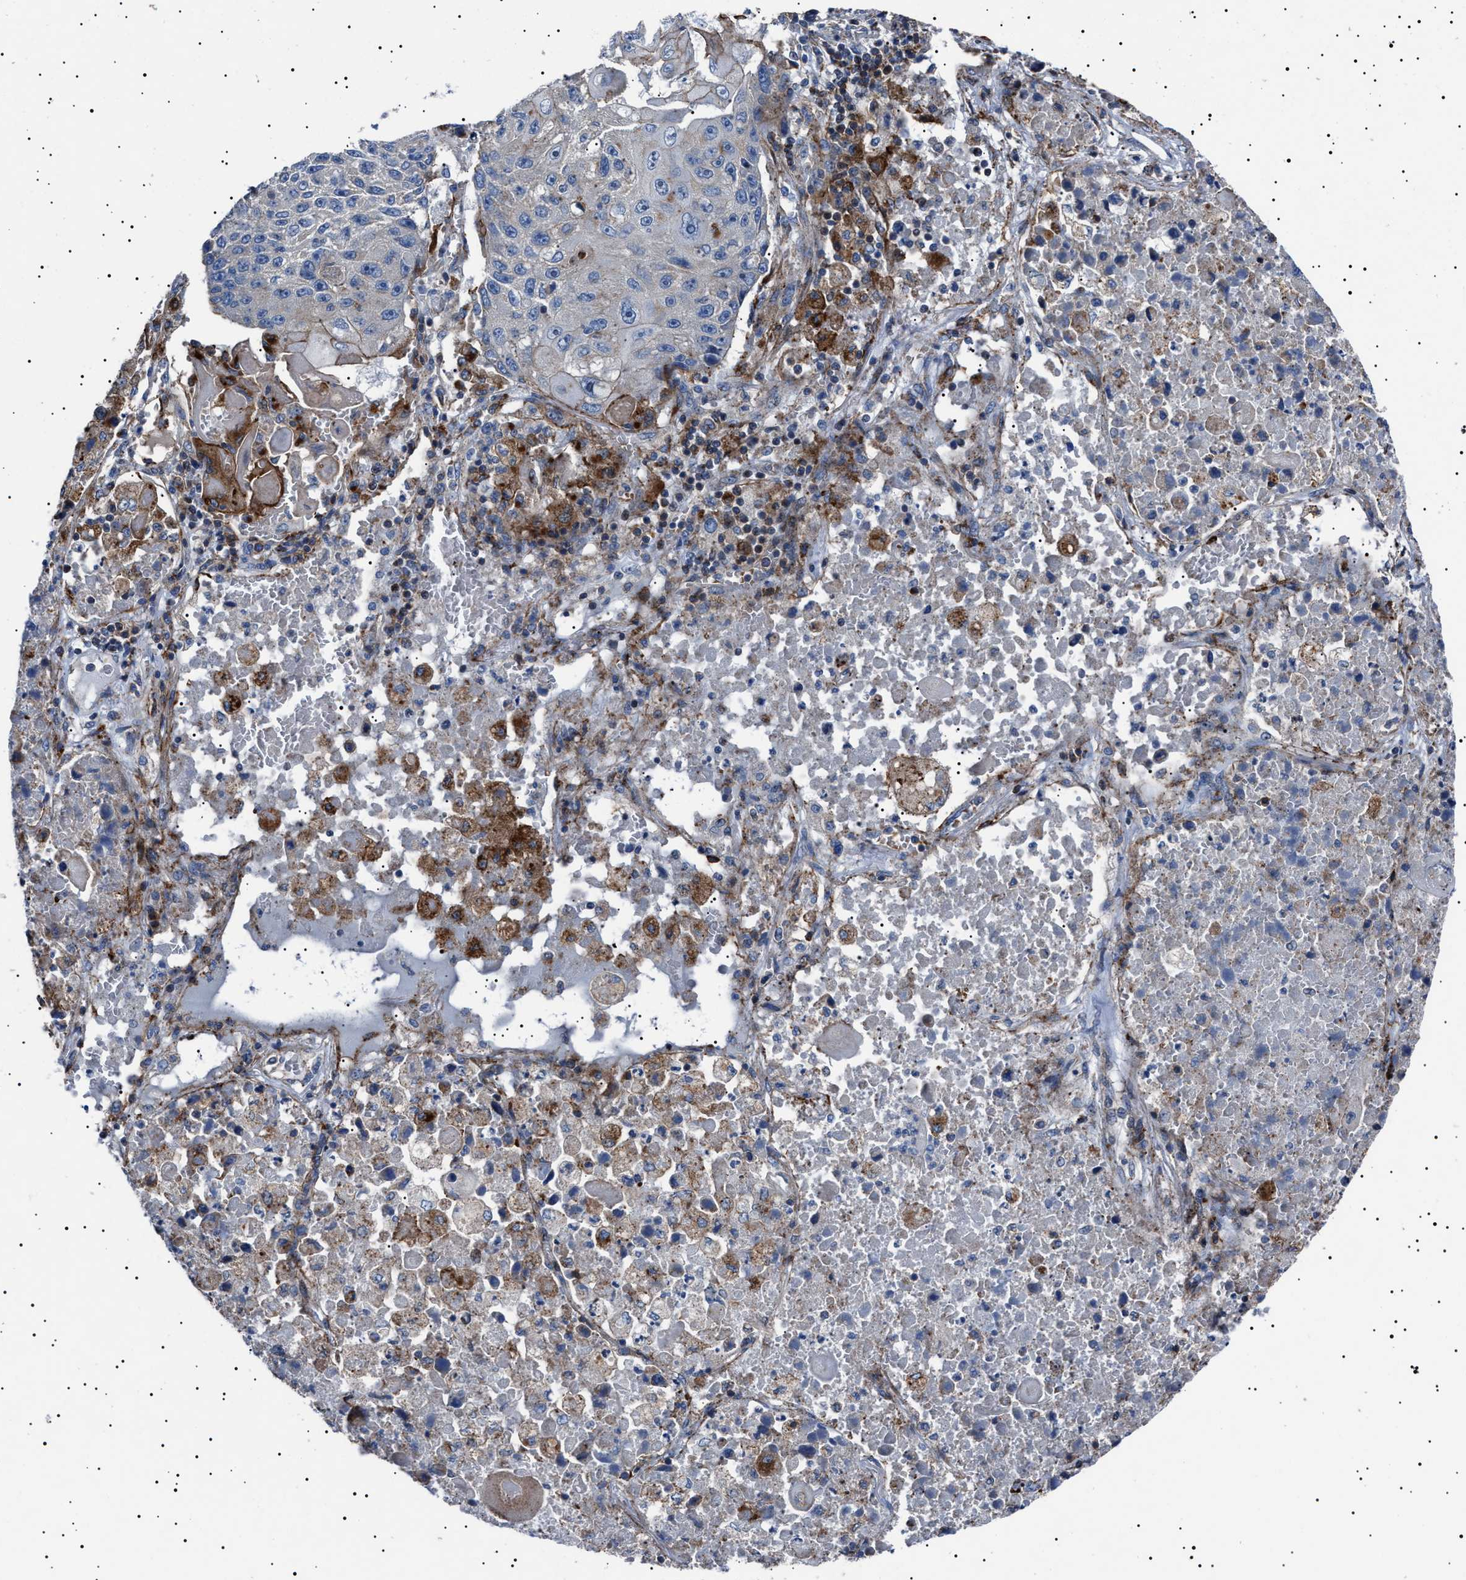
{"staining": {"intensity": "negative", "quantity": "none", "location": "none"}, "tissue": "lung cancer", "cell_type": "Tumor cells", "image_type": "cancer", "snomed": [{"axis": "morphology", "description": "Squamous cell carcinoma, NOS"}, {"axis": "topography", "description": "Lung"}], "caption": "Tumor cells are negative for protein expression in human lung squamous cell carcinoma. The staining is performed using DAB brown chromogen with nuclei counter-stained in using hematoxylin.", "gene": "NEU1", "patient": {"sex": "male", "age": 61}}